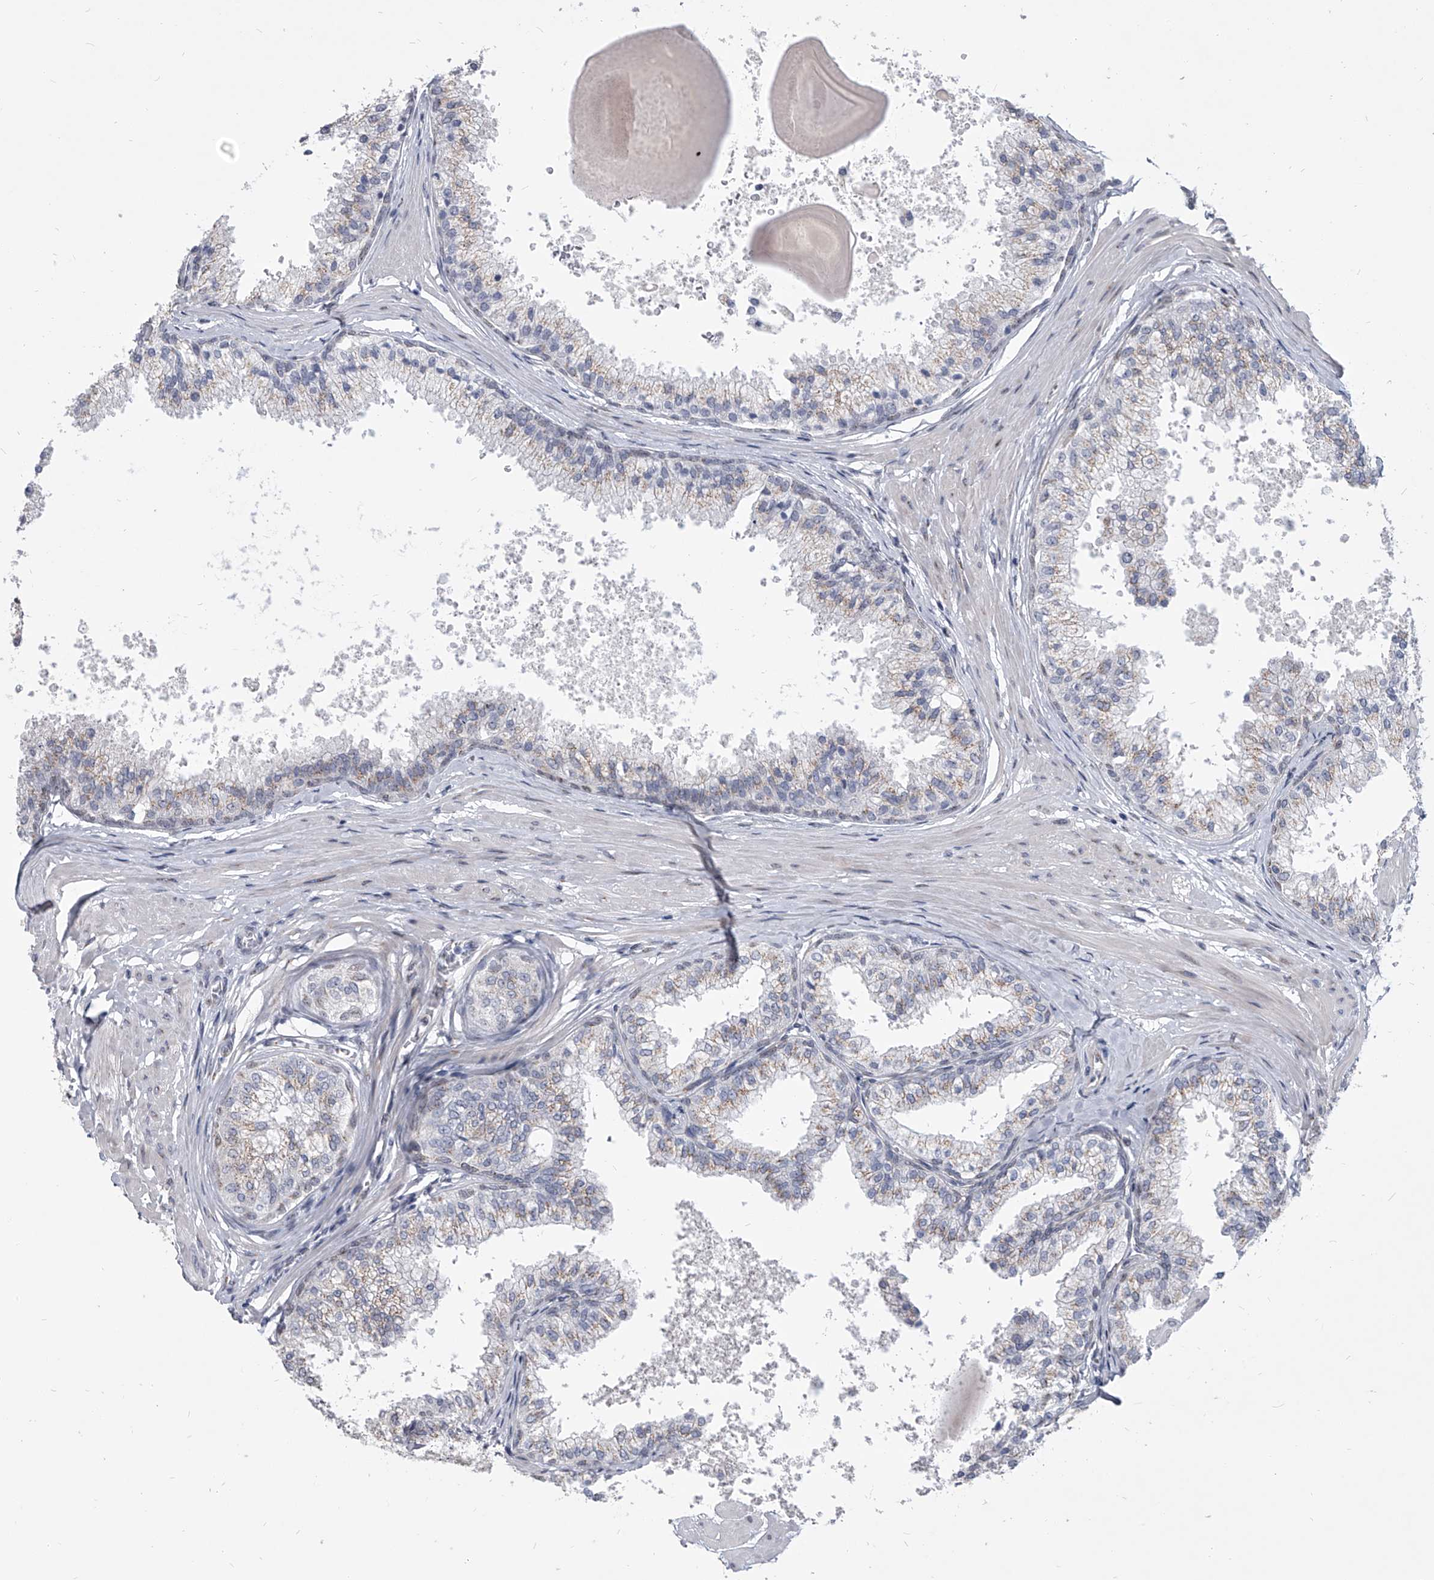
{"staining": {"intensity": "moderate", "quantity": "25%-75%", "location": "cytoplasmic/membranous"}, "tissue": "prostate", "cell_type": "Glandular cells", "image_type": "normal", "snomed": [{"axis": "morphology", "description": "Normal tissue, NOS"}, {"axis": "topography", "description": "Prostate"}], "caption": "Protein staining of unremarkable prostate demonstrates moderate cytoplasmic/membranous staining in approximately 25%-75% of glandular cells.", "gene": "EVA1C", "patient": {"sex": "male", "age": 48}}